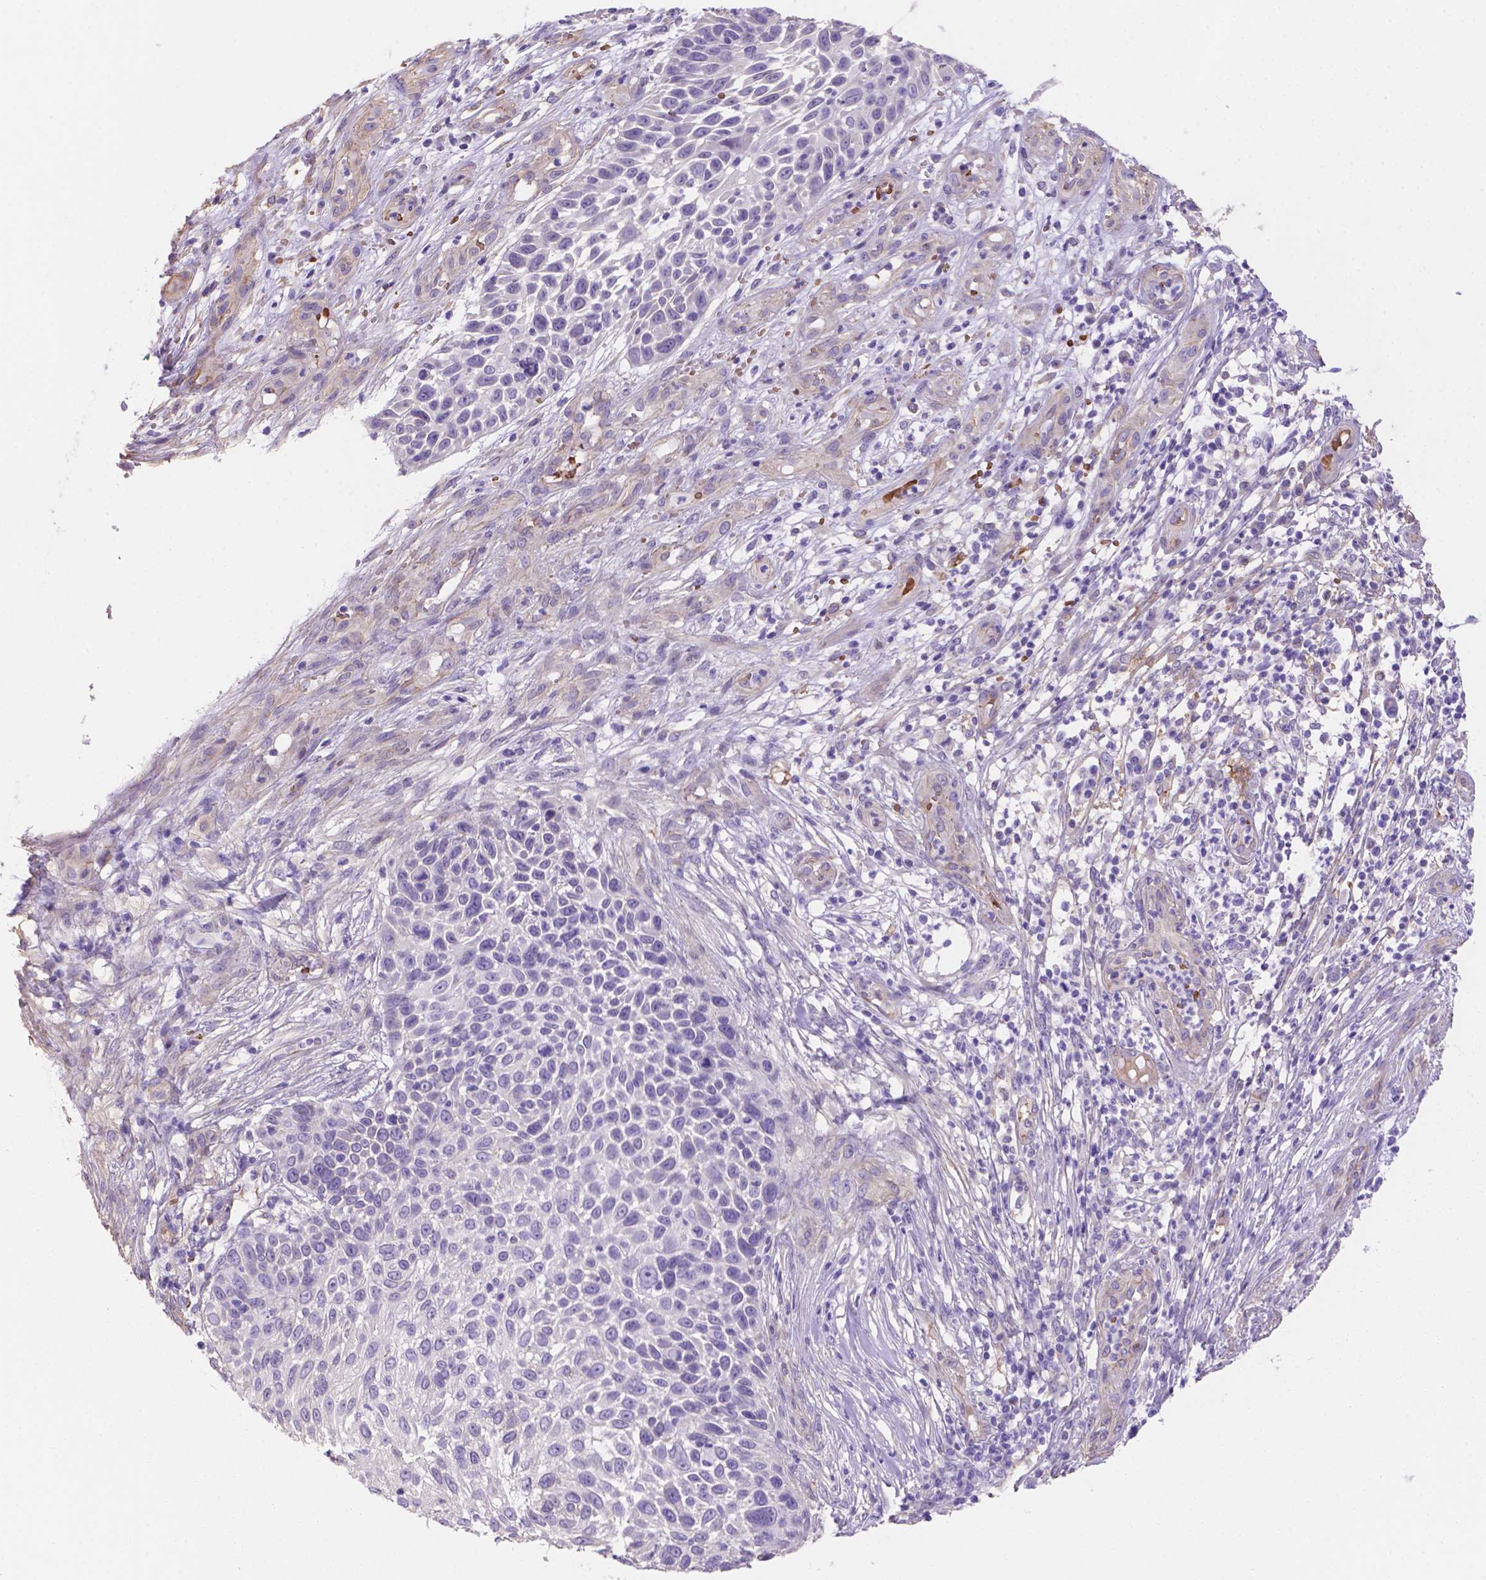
{"staining": {"intensity": "negative", "quantity": "none", "location": "none"}, "tissue": "skin cancer", "cell_type": "Tumor cells", "image_type": "cancer", "snomed": [{"axis": "morphology", "description": "Squamous cell carcinoma, NOS"}, {"axis": "topography", "description": "Skin"}], "caption": "Photomicrograph shows no protein expression in tumor cells of skin cancer tissue.", "gene": "SLC40A1", "patient": {"sex": "male", "age": 92}}